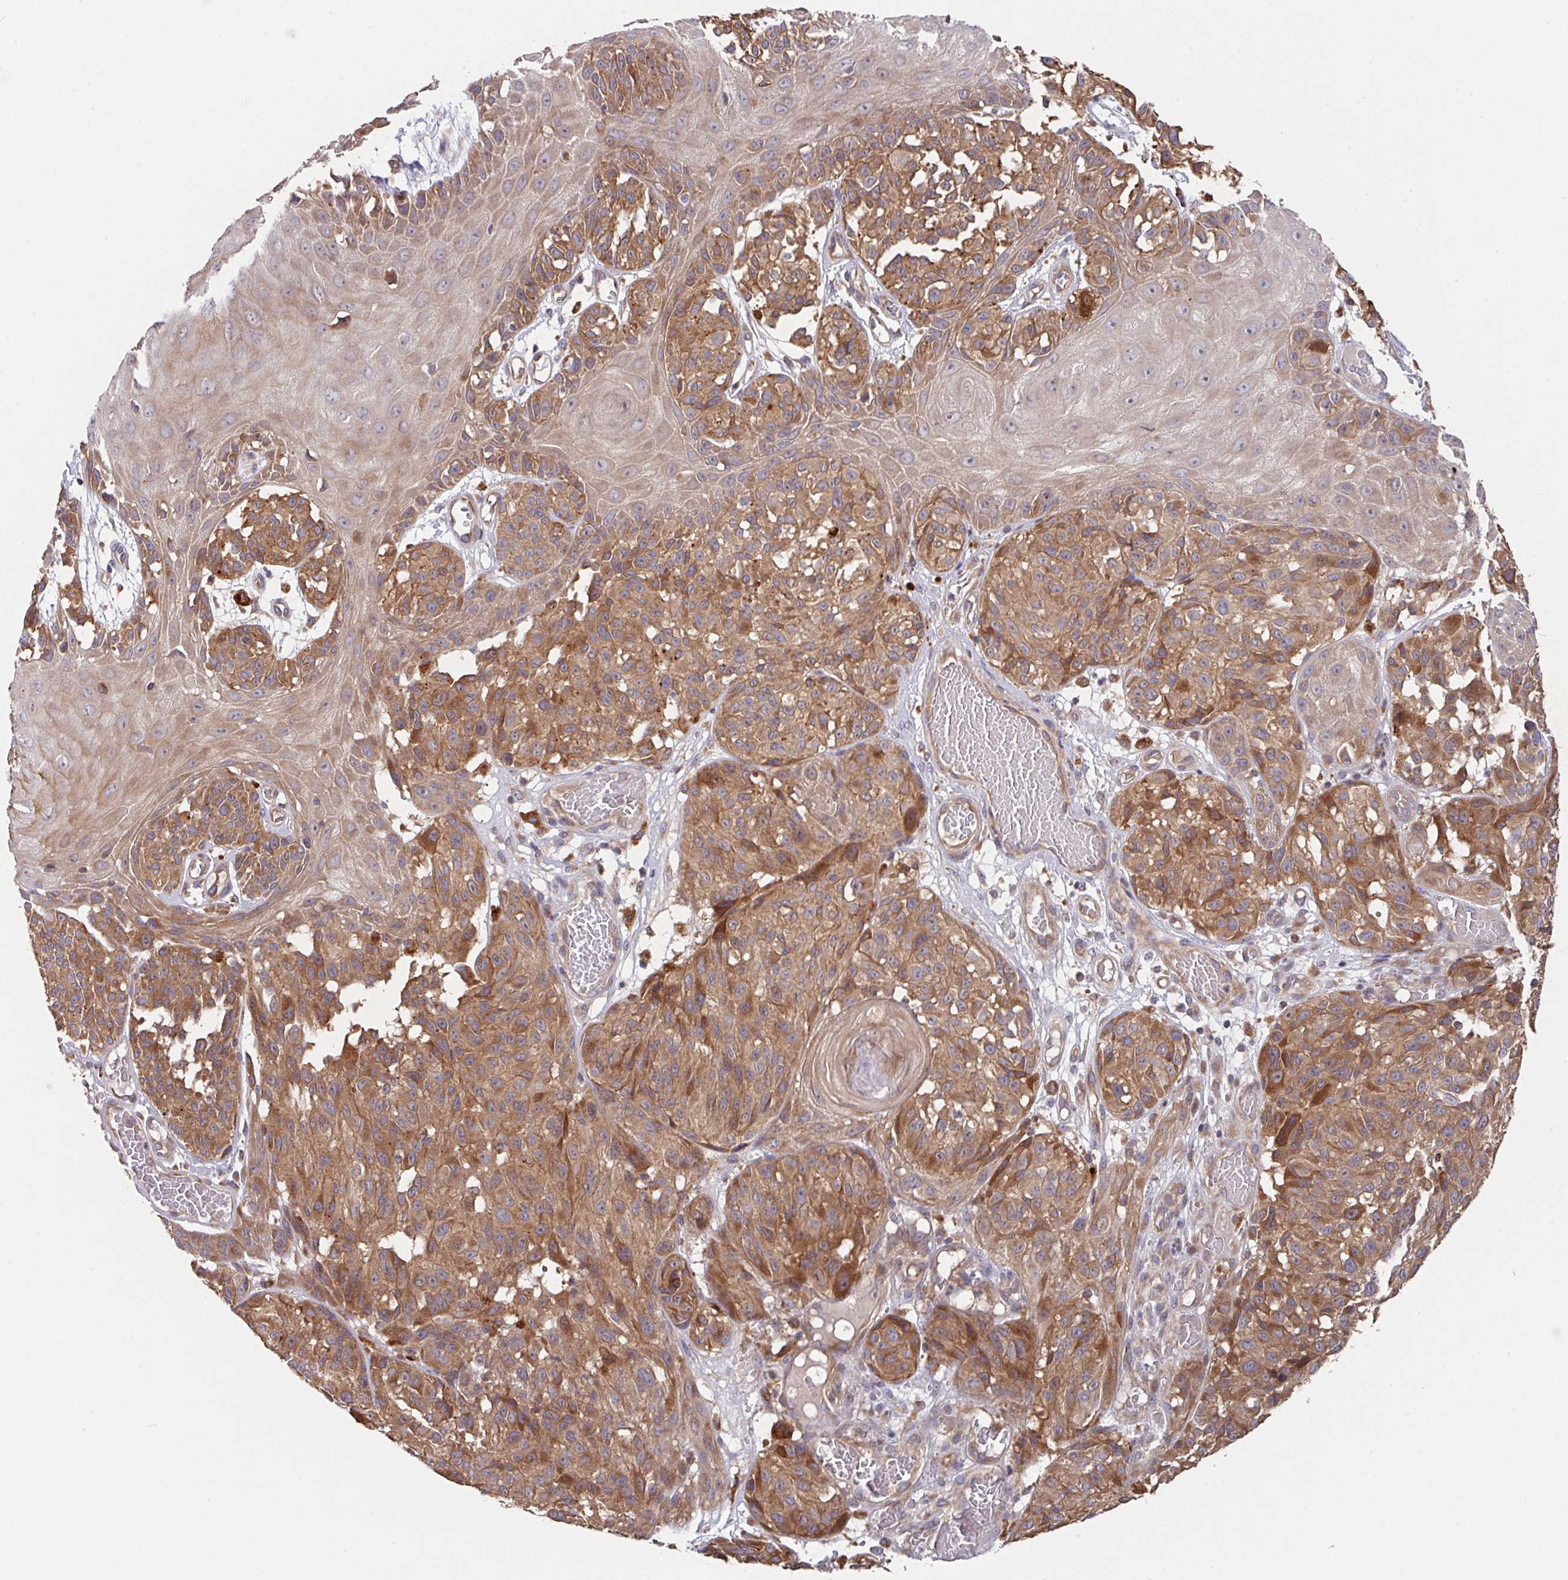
{"staining": {"intensity": "moderate", "quantity": ">75%", "location": "cytoplasmic/membranous"}, "tissue": "melanoma", "cell_type": "Tumor cells", "image_type": "cancer", "snomed": [{"axis": "morphology", "description": "Malignant melanoma, NOS"}, {"axis": "topography", "description": "Skin"}], "caption": "Moderate cytoplasmic/membranous protein positivity is identified in about >75% of tumor cells in malignant melanoma.", "gene": "TRIM14", "patient": {"sex": "male", "age": 83}}